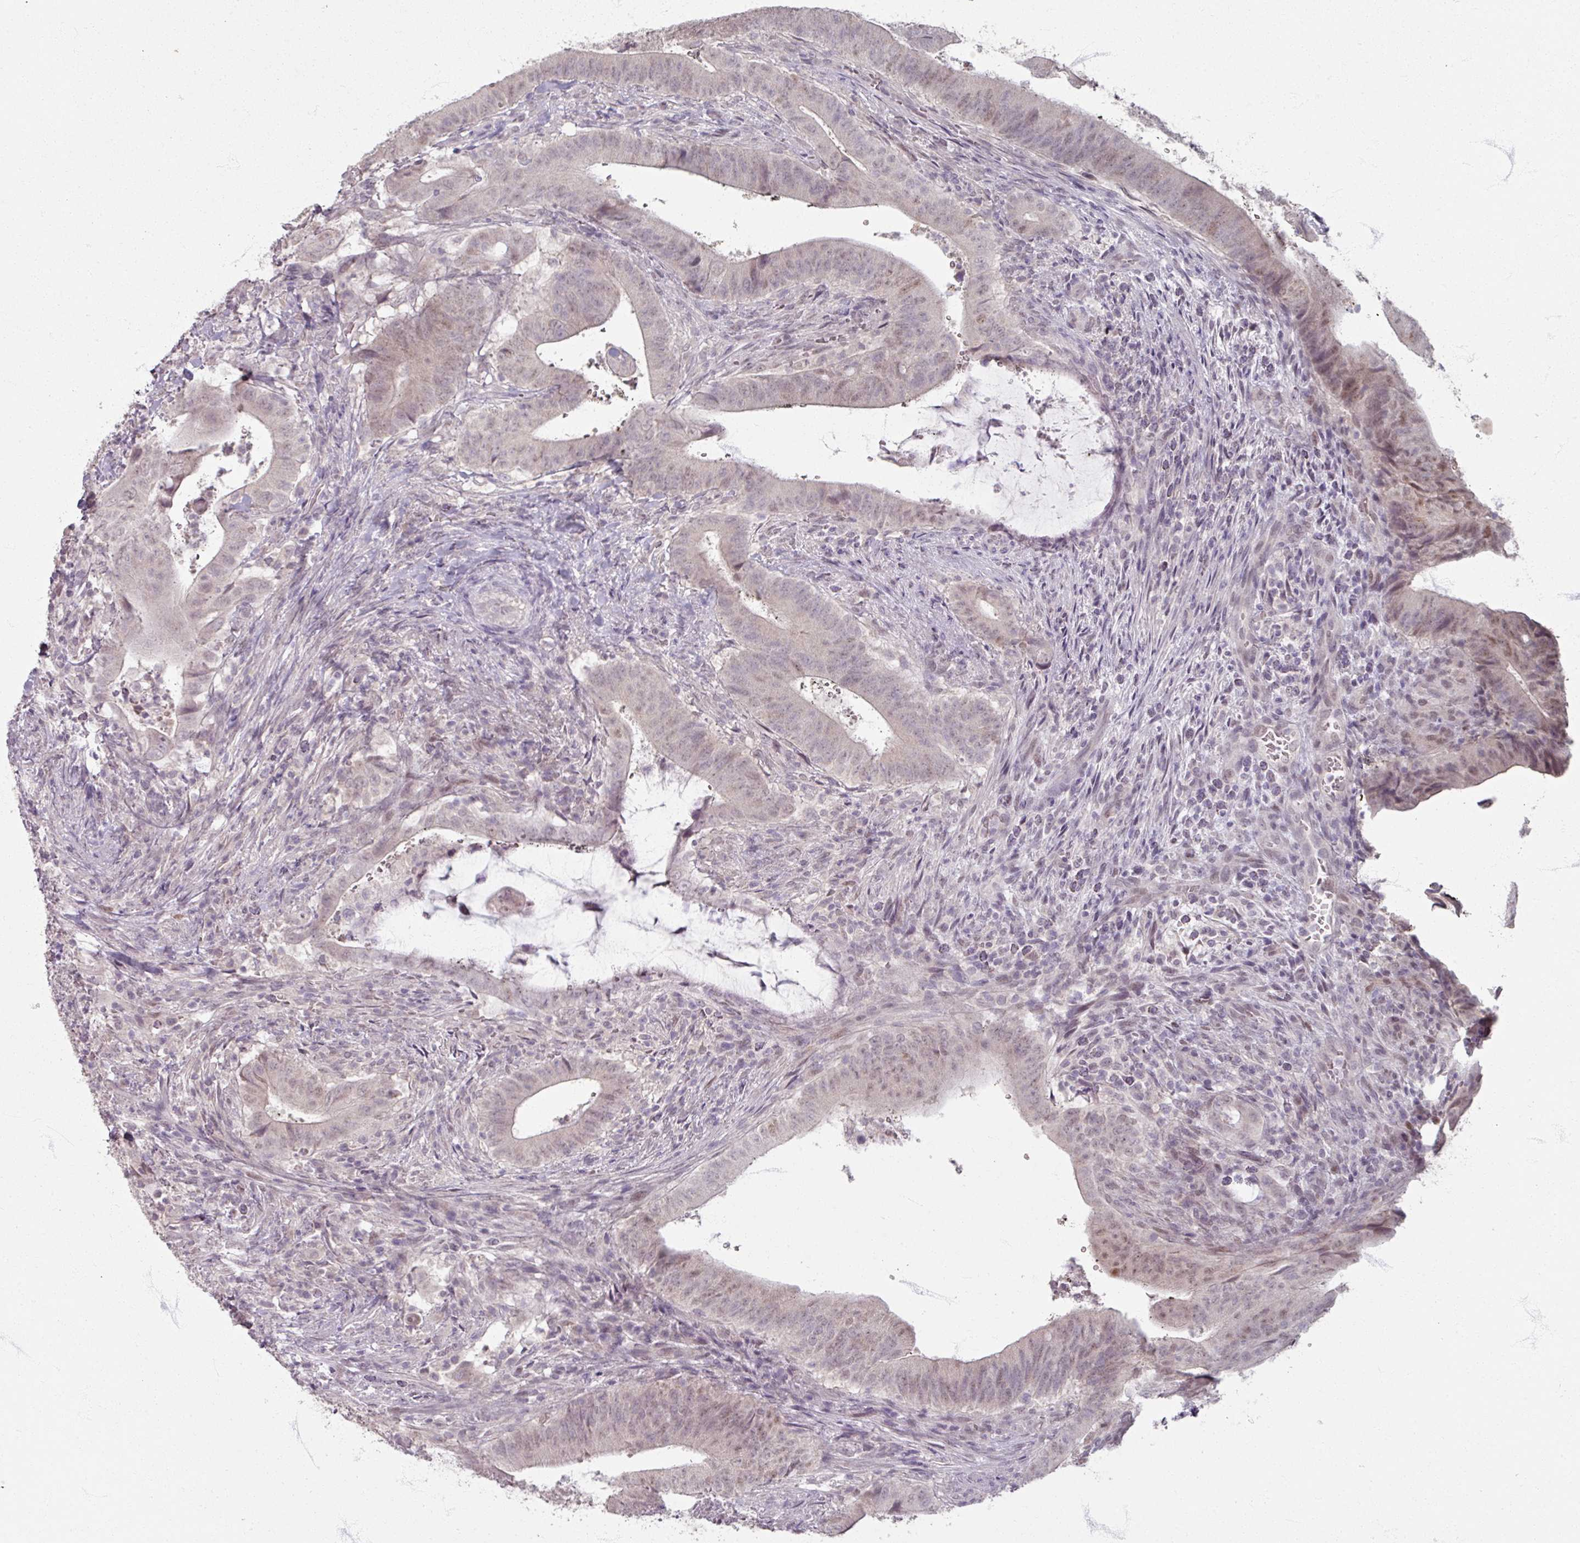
{"staining": {"intensity": "weak", "quantity": "<25%", "location": "nuclear"}, "tissue": "colorectal cancer", "cell_type": "Tumor cells", "image_type": "cancer", "snomed": [{"axis": "morphology", "description": "Adenocarcinoma, NOS"}, {"axis": "topography", "description": "Colon"}], "caption": "Micrograph shows no significant protein expression in tumor cells of colorectal cancer.", "gene": "SOX11", "patient": {"sex": "female", "age": 43}}